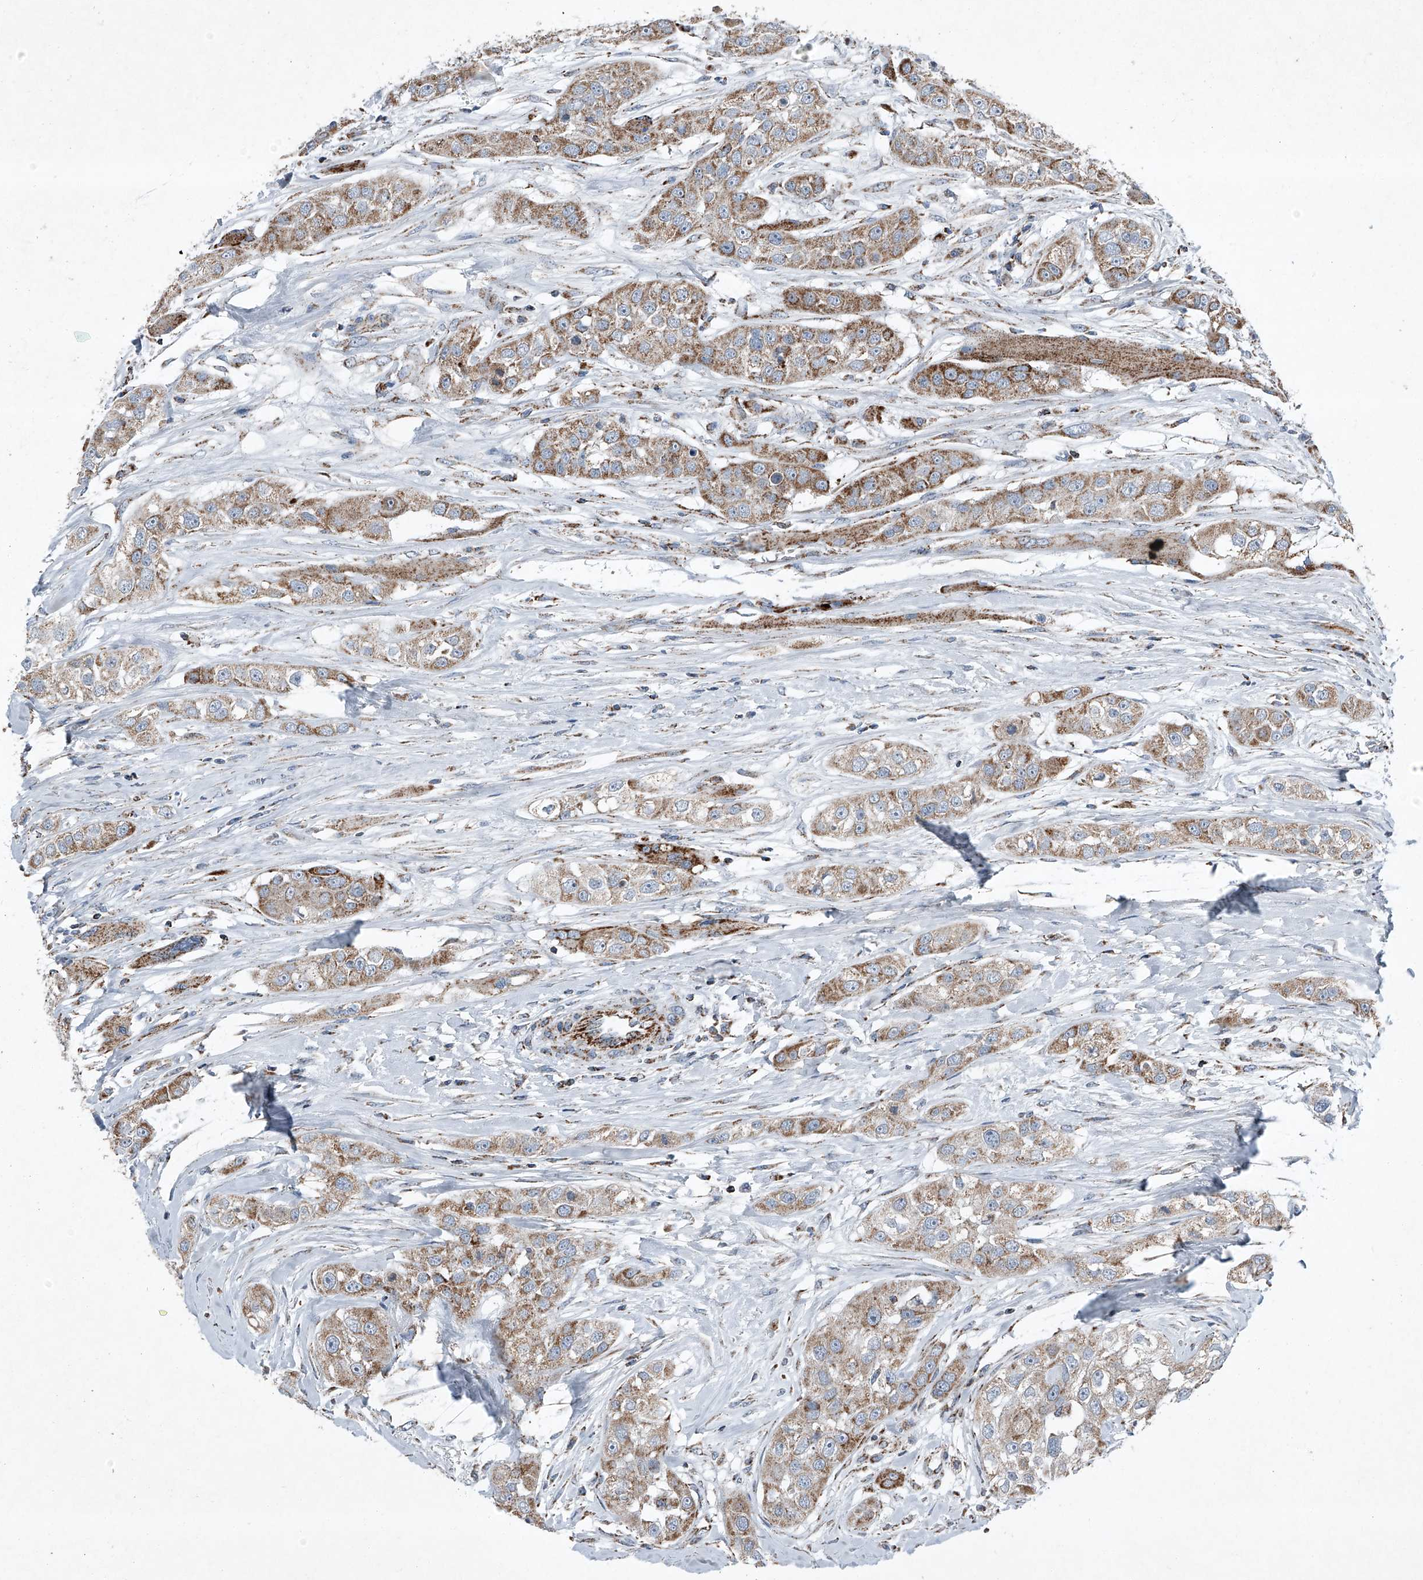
{"staining": {"intensity": "moderate", "quantity": ">75%", "location": "cytoplasmic/membranous"}, "tissue": "head and neck cancer", "cell_type": "Tumor cells", "image_type": "cancer", "snomed": [{"axis": "morphology", "description": "Normal tissue, NOS"}, {"axis": "morphology", "description": "Squamous cell carcinoma, NOS"}, {"axis": "topography", "description": "Skeletal muscle"}, {"axis": "topography", "description": "Head-Neck"}], "caption": "Head and neck cancer (squamous cell carcinoma) was stained to show a protein in brown. There is medium levels of moderate cytoplasmic/membranous expression in approximately >75% of tumor cells. Using DAB (3,3'-diaminobenzidine) (brown) and hematoxylin (blue) stains, captured at high magnification using brightfield microscopy.", "gene": "CHRNA7", "patient": {"sex": "male", "age": 51}}